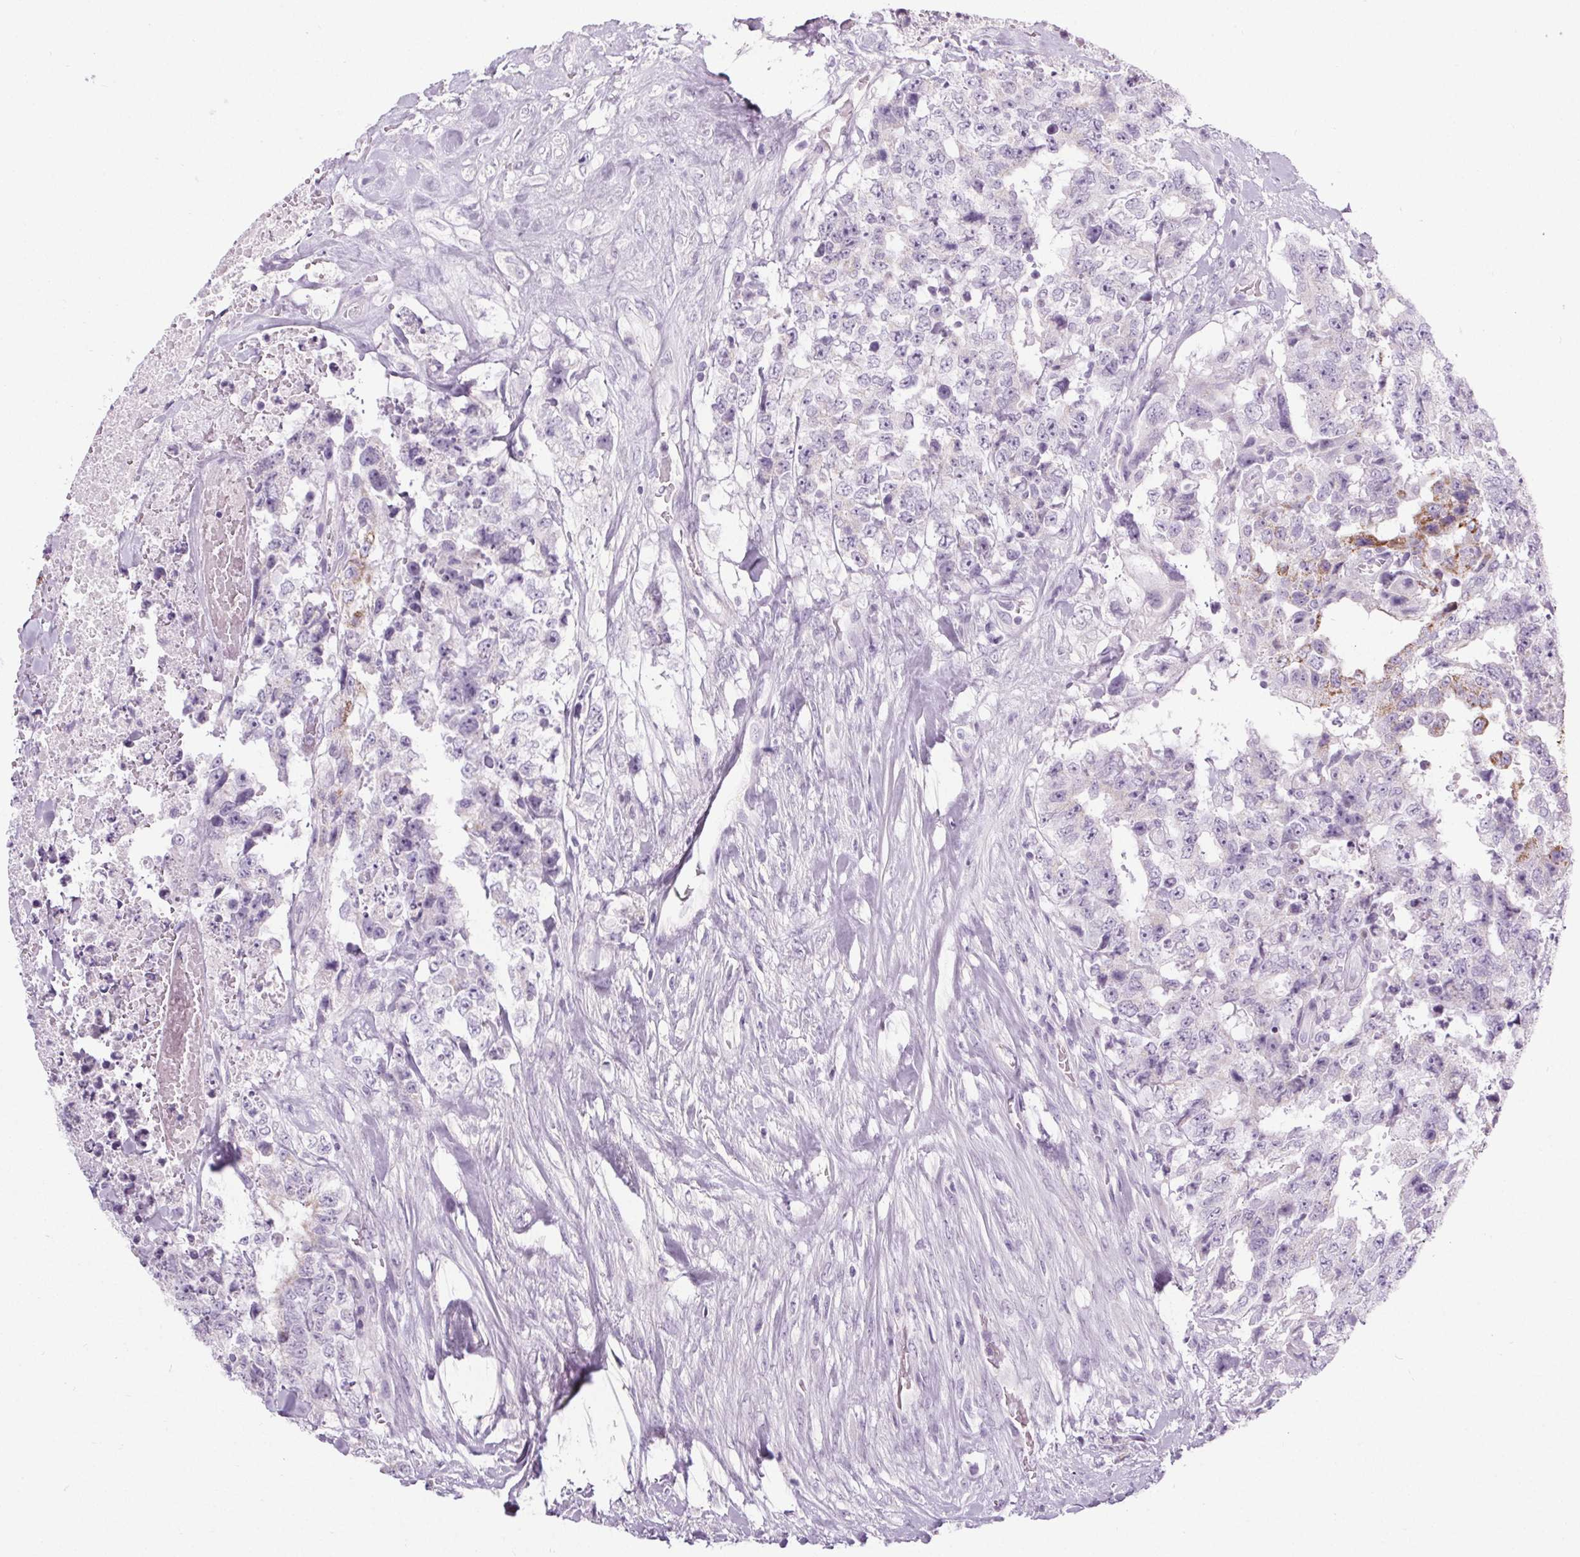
{"staining": {"intensity": "moderate", "quantity": "<25%", "location": "cytoplasmic/membranous"}, "tissue": "testis cancer", "cell_type": "Tumor cells", "image_type": "cancer", "snomed": [{"axis": "morphology", "description": "Carcinoma, Embryonal, NOS"}, {"axis": "topography", "description": "Testis"}], "caption": "DAB immunohistochemical staining of embryonal carcinoma (testis) demonstrates moderate cytoplasmic/membranous protein staining in approximately <25% of tumor cells.", "gene": "ELAVL2", "patient": {"sex": "male", "age": 24}}